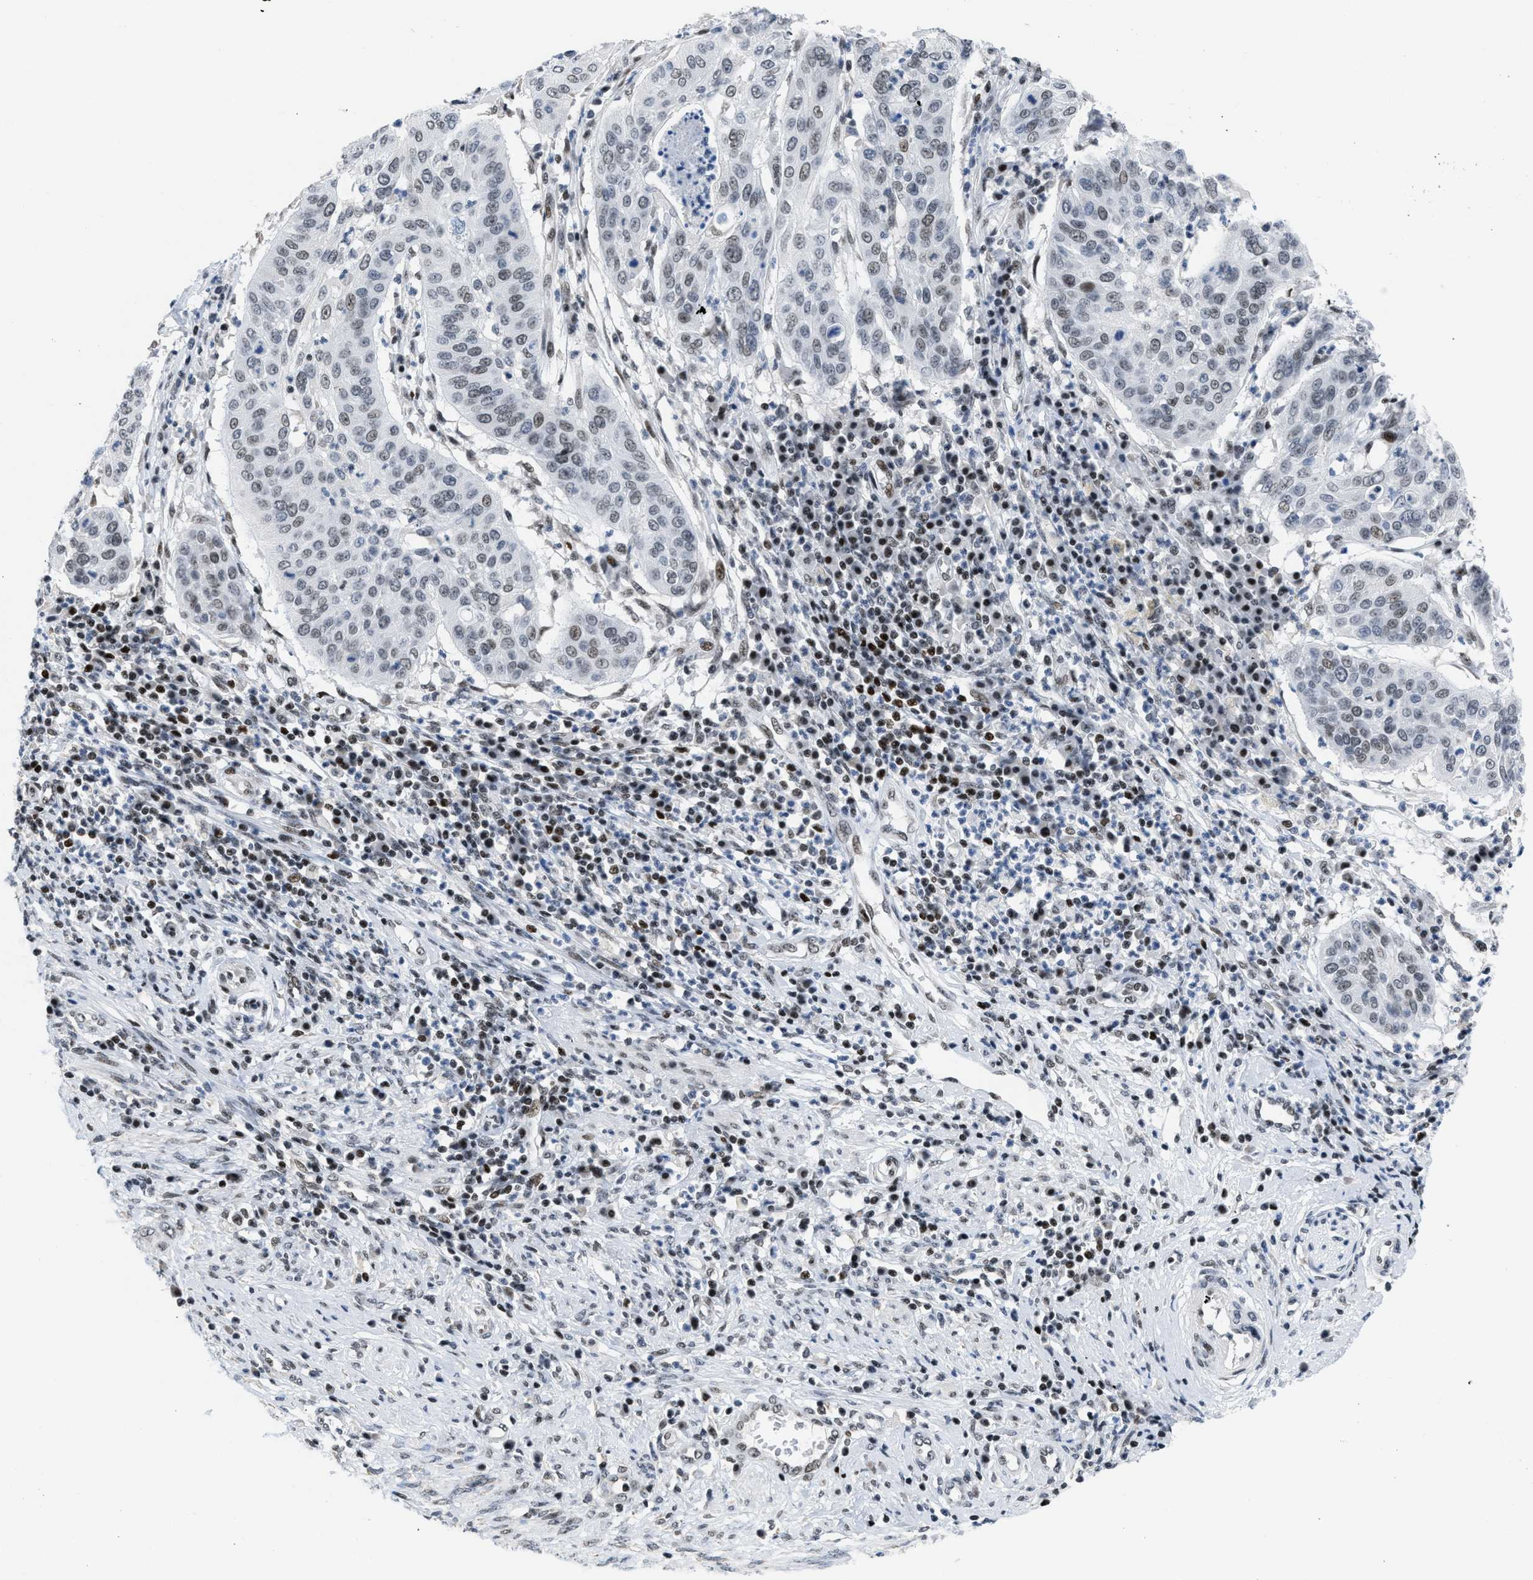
{"staining": {"intensity": "weak", "quantity": "<25%", "location": "nuclear"}, "tissue": "cervical cancer", "cell_type": "Tumor cells", "image_type": "cancer", "snomed": [{"axis": "morphology", "description": "Normal tissue, NOS"}, {"axis": "morphology", "description": "Squamous cell carcinoma, NOS"}, {"axis": "topography", "description": "Cervix"}], "caption": "This is a micrograph of IHC staining of cervical cancer, which shows no expression in tumor cells. (DAB (3,3'-diaminobenzidine) immunohistochemistry with hematoxylin counter stain).", "gene": "TERF2IP", "patient": {"sex": "female", "age": 39}}